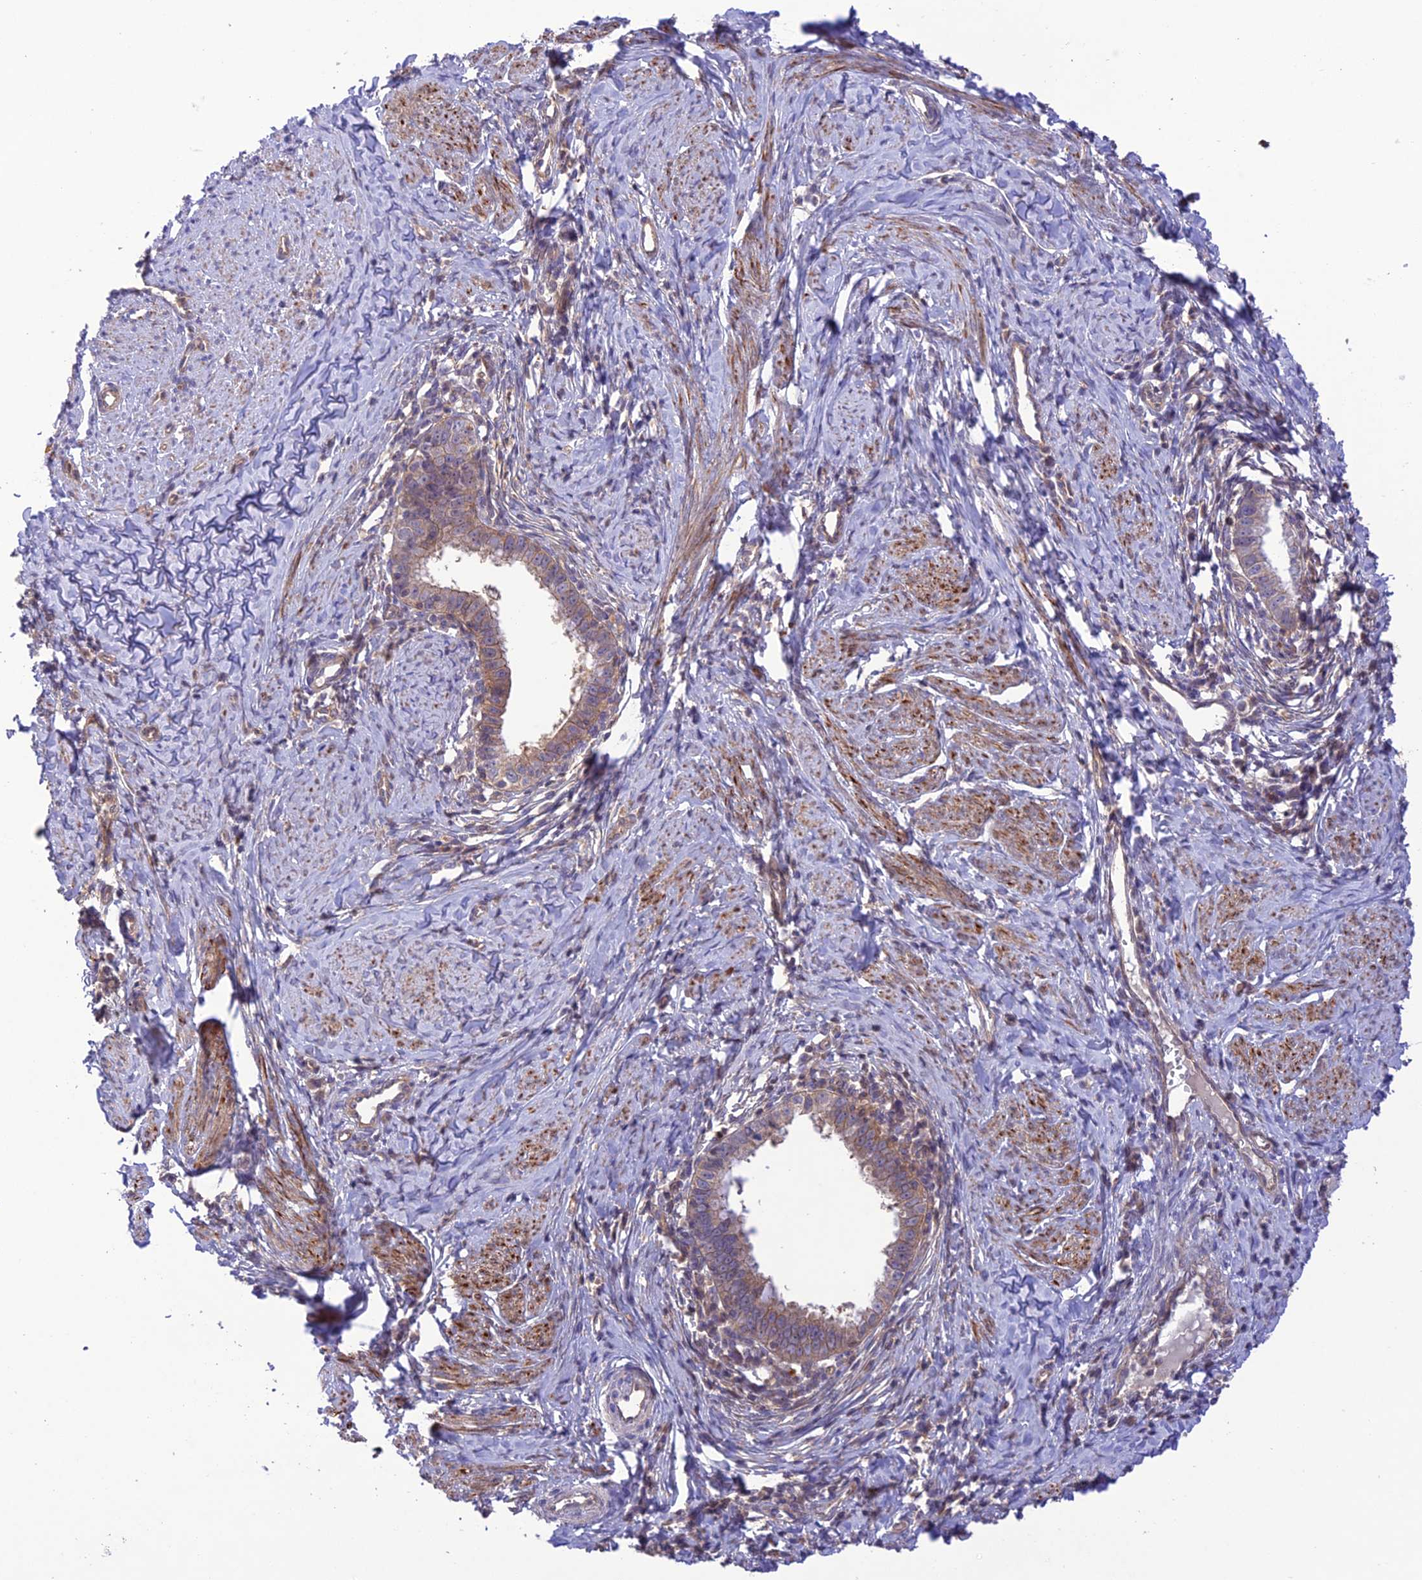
{"staining": {"intensity": "moderate", "quantity": ">75%", "location": "cytoplasmic/membranous"}, "tissue": "cervical cancer", "cell_type": "Tumor cells", "image_type": "cancer", "snomed": [{"axis": "morphology", "description": "Adenocarcinoma, NOS"}, {"axis": "topography", "description": "Cervix"}], "caption": "Cervical cancer stained with immunohistochemistry exhibits moderate cytoplasmic/membranous staining in approximately >75% of tumor cells.", "gene": "FCHSD1", "patient": {"sex": "female", "age": 36}}